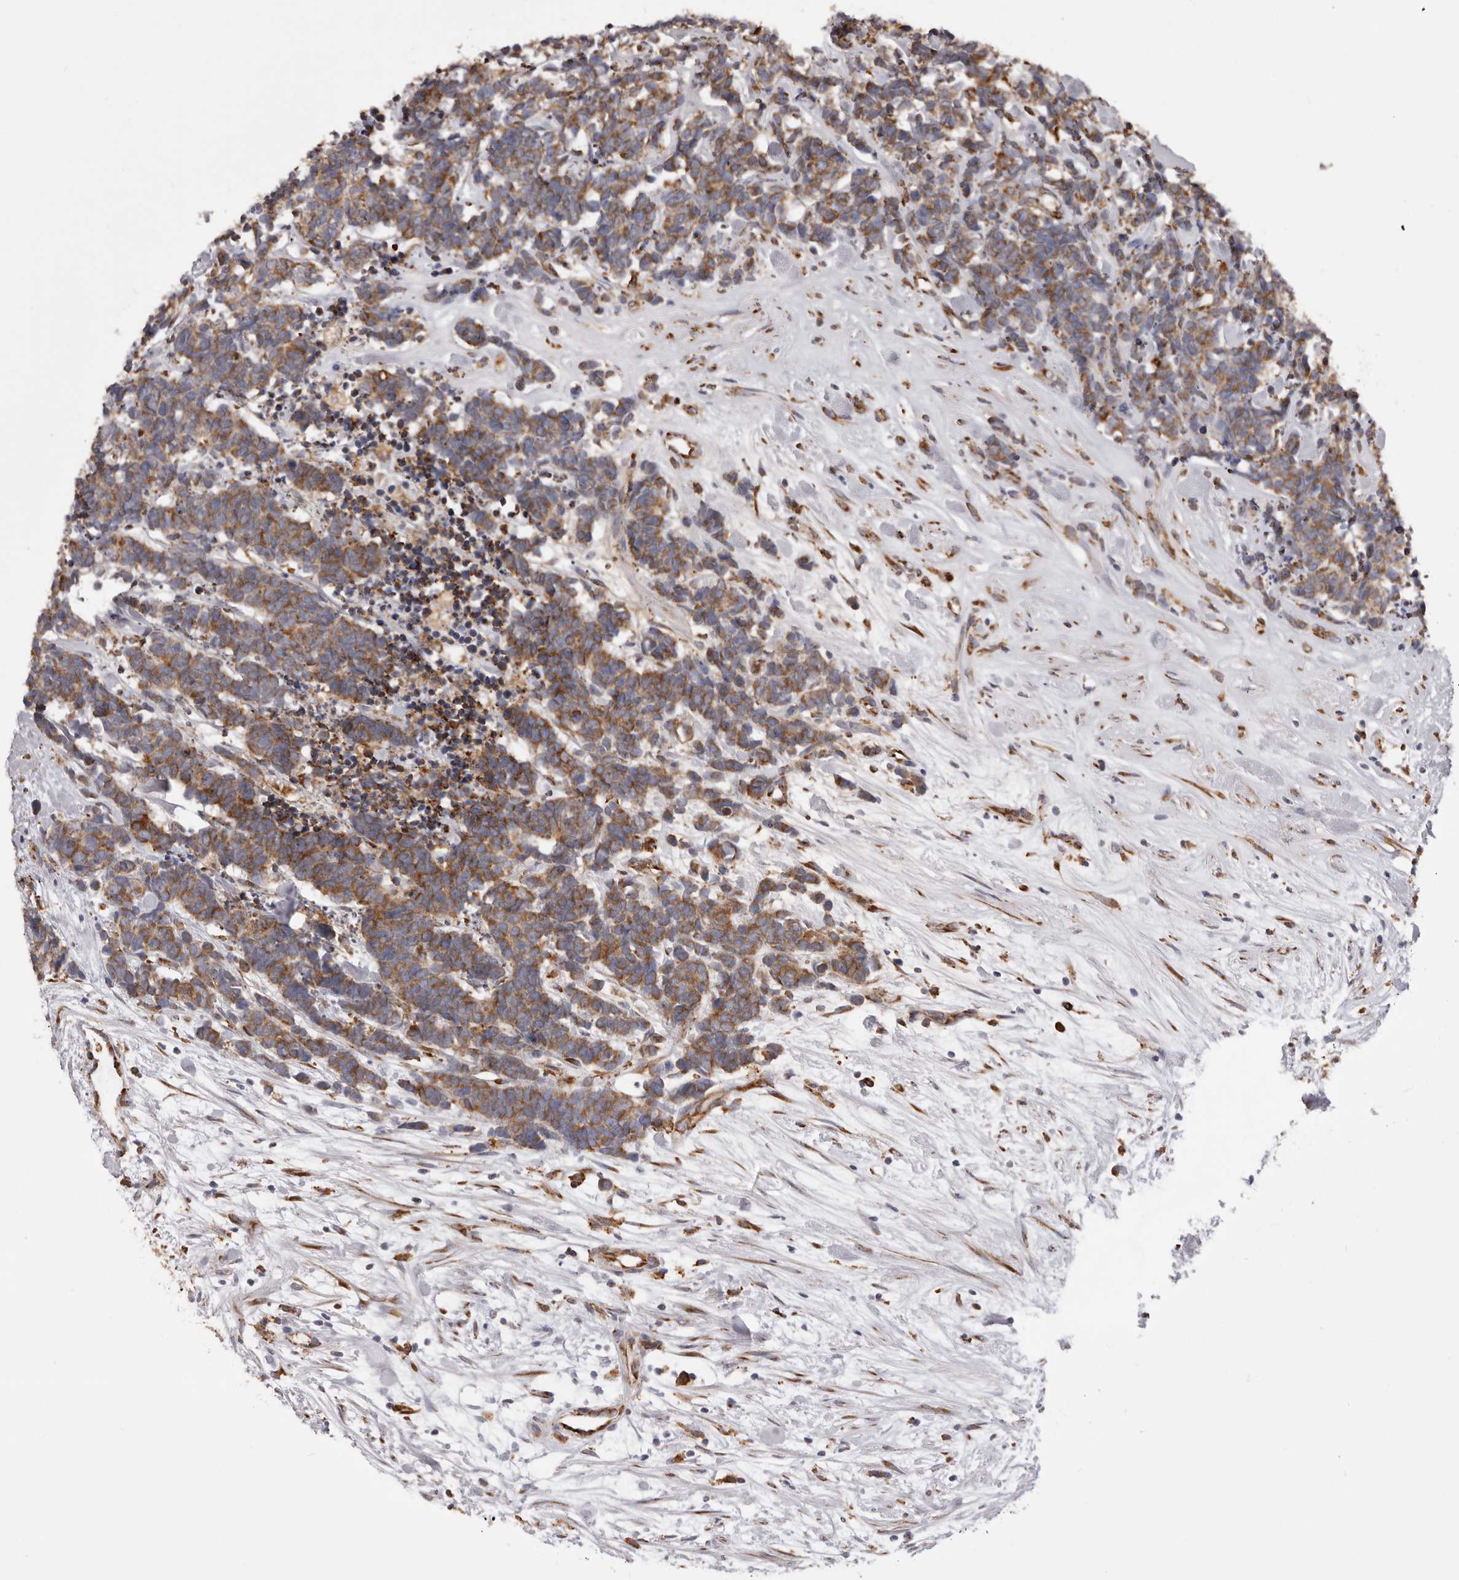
{"staining": {"intensity": "moderate", "quantity": ">75%", "location": "cytoplasmic/membranous"}, "tissue": "carcinoid", "cell_type": "Tumor cells", "image_type": "cancer", "snomed": [{"axis": "morphology", "description": "Carcinoma, NOS"}, {"axis": "morphology", "description": "Carcinoid, malignant, NOS"}, {"axis": "topography", "description": "Urinary bladder"}], "caption": "Human carcinoid stained for a protein (brown) displays moderate cytoplasmic/membranous positive staining in approximately >75% of tumor cells.", "gene": "QRSL1", "patient": {"sex": "male", "age": 57}}